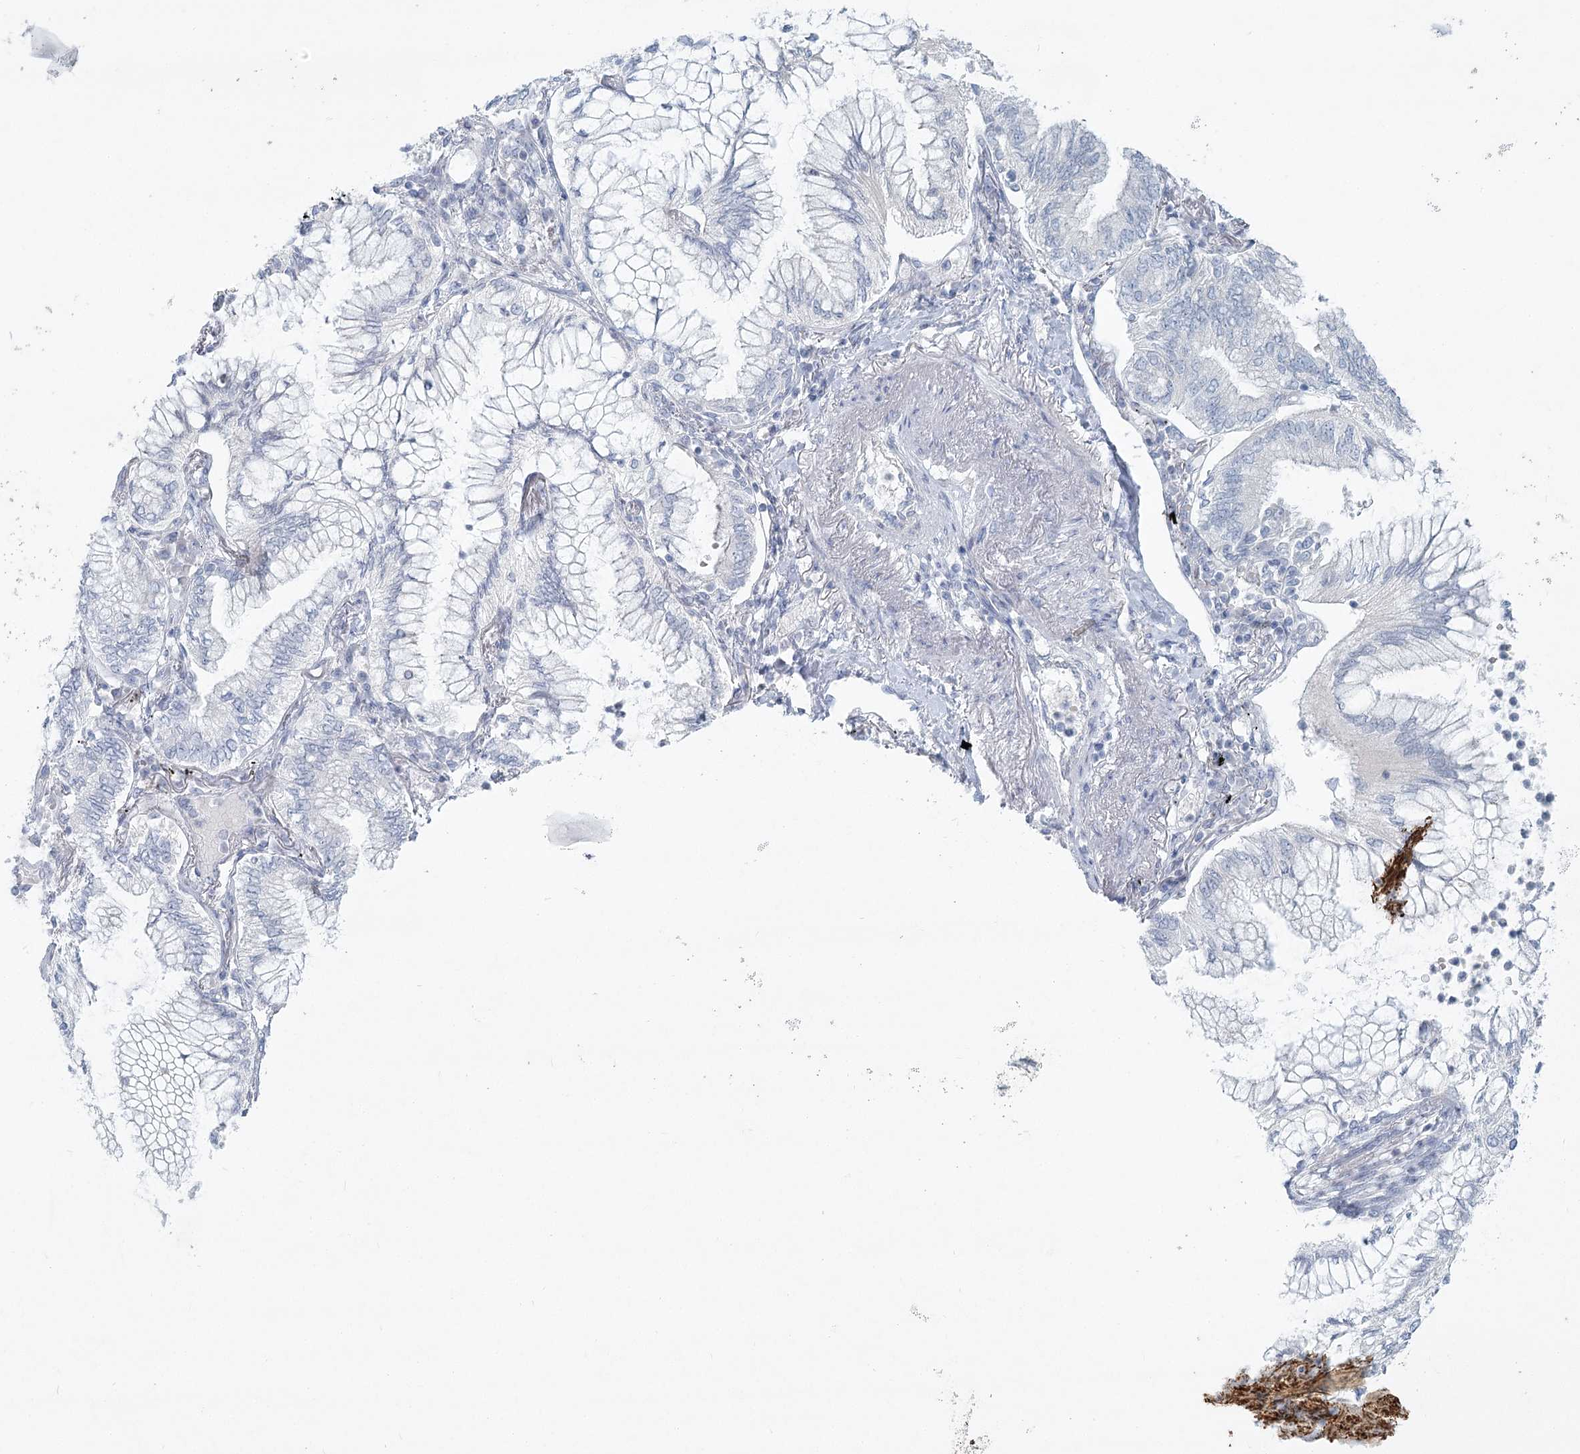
{"staining": {"intensity": "negative", "quantity": "none", "location": "none"}, "tissue": "lung cancer", "cell_type": "Tumor cells", "image_type": "cancer", "snomed": [{"axis": "morphology", "description": "Adenocarcinoma, NOS"}, {"axis": "topography", "description": "Lung"}], "caption": "This is a photomicrograph of immunohistochemistry (IHC) staining of lung cancer, which shows no positivity in tumor cells.", "gene": "LRP2BP", "patient": {"sex": "female", "age": 70}}